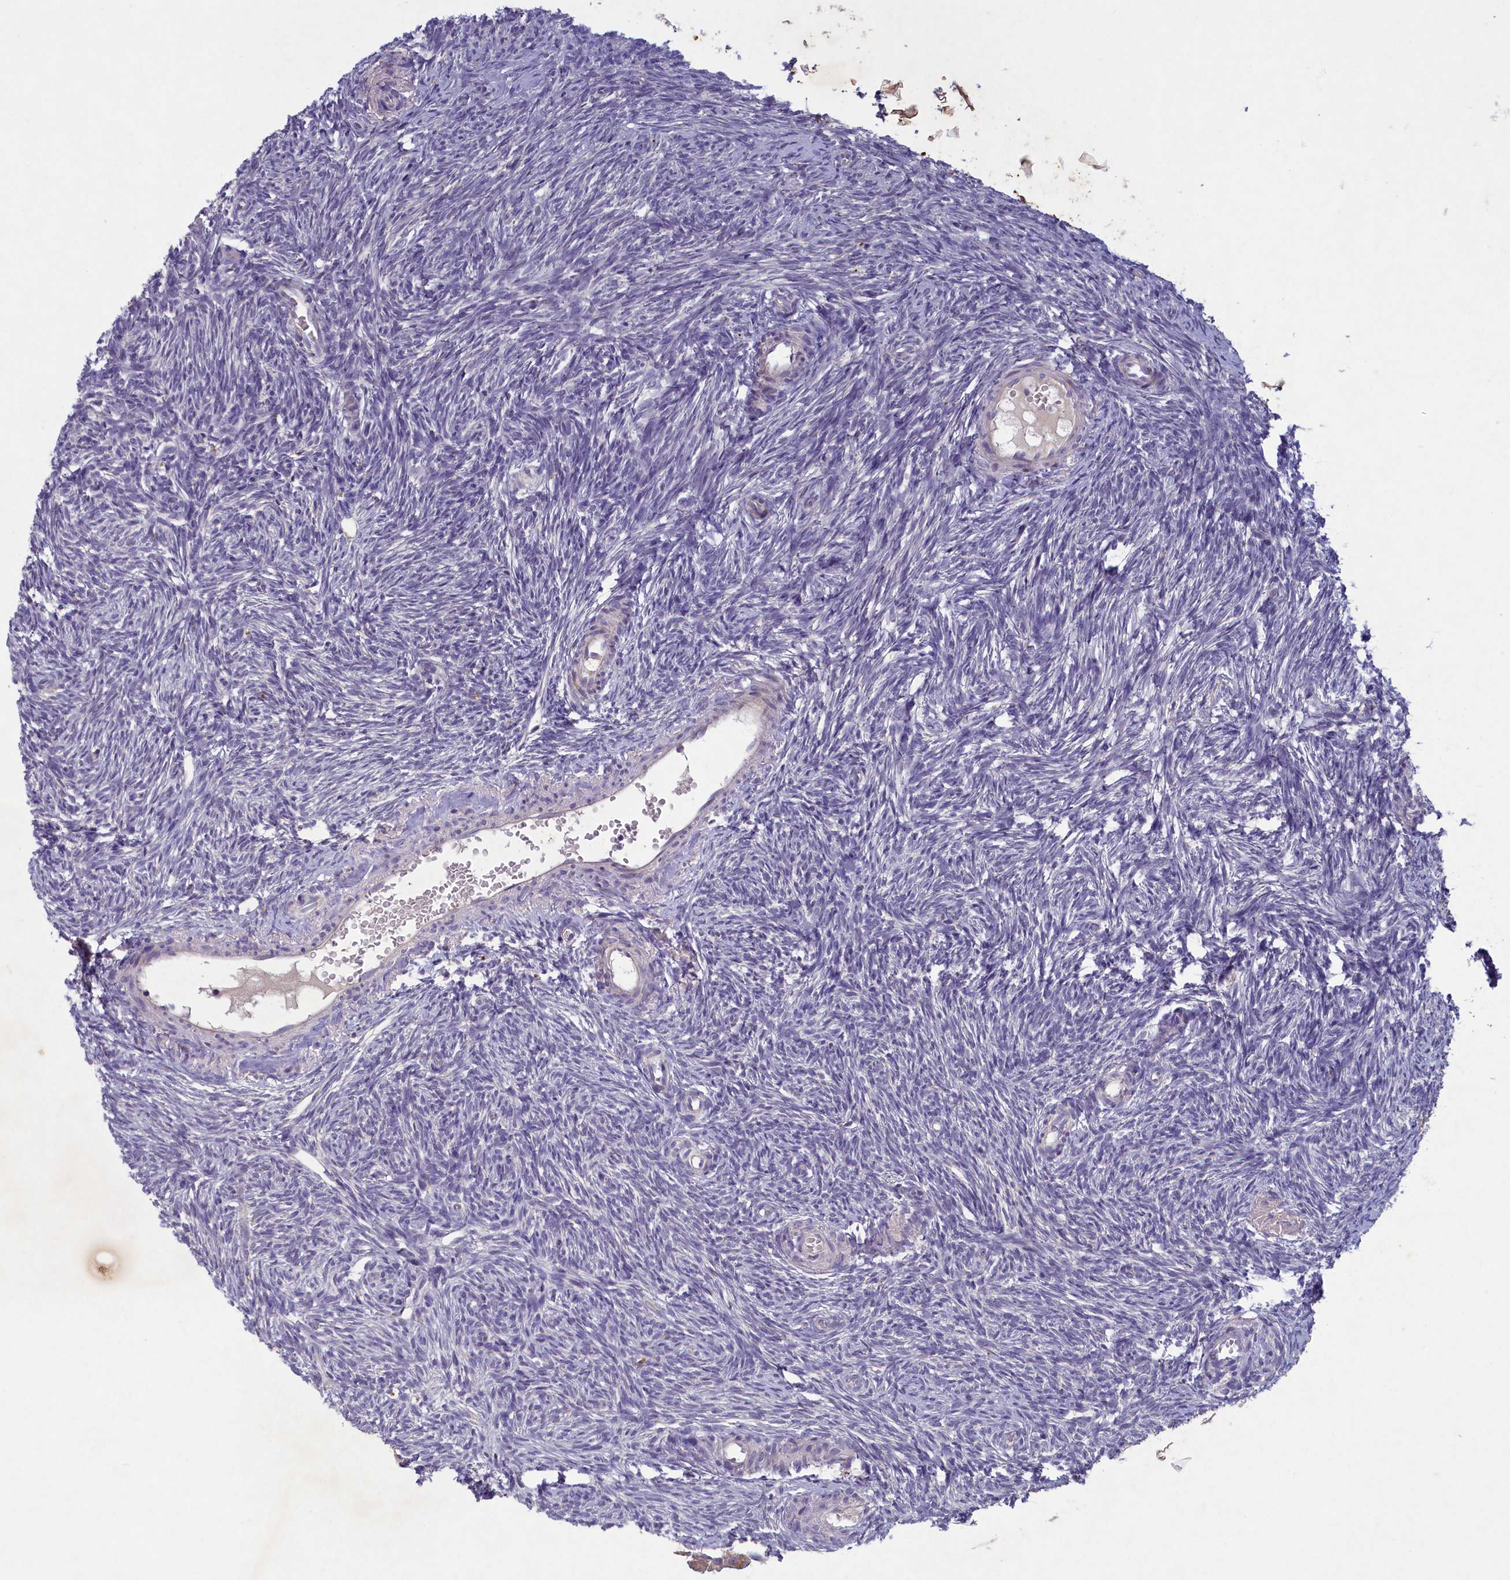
{"staining": {"intensity": "negative", "quantity": "none", "location": "none"}, "tissue": "ovary", "cell_type": "Ovarian stroma cells", "image_type": "normal", "snomed": [{"axis": "morphology", "description": "Normal tissue, NOS"}, {"axis": "topography", "description": "Ovary"}], "caption": "The image demonstrates no significant positivity in ovarian stroma cells of ovary. (Brightfield microscopy of DAB immunohistochemistry at high magnification).", "gene": "PLEKHG6", "patient": {"sex": "female", "age": 51}}